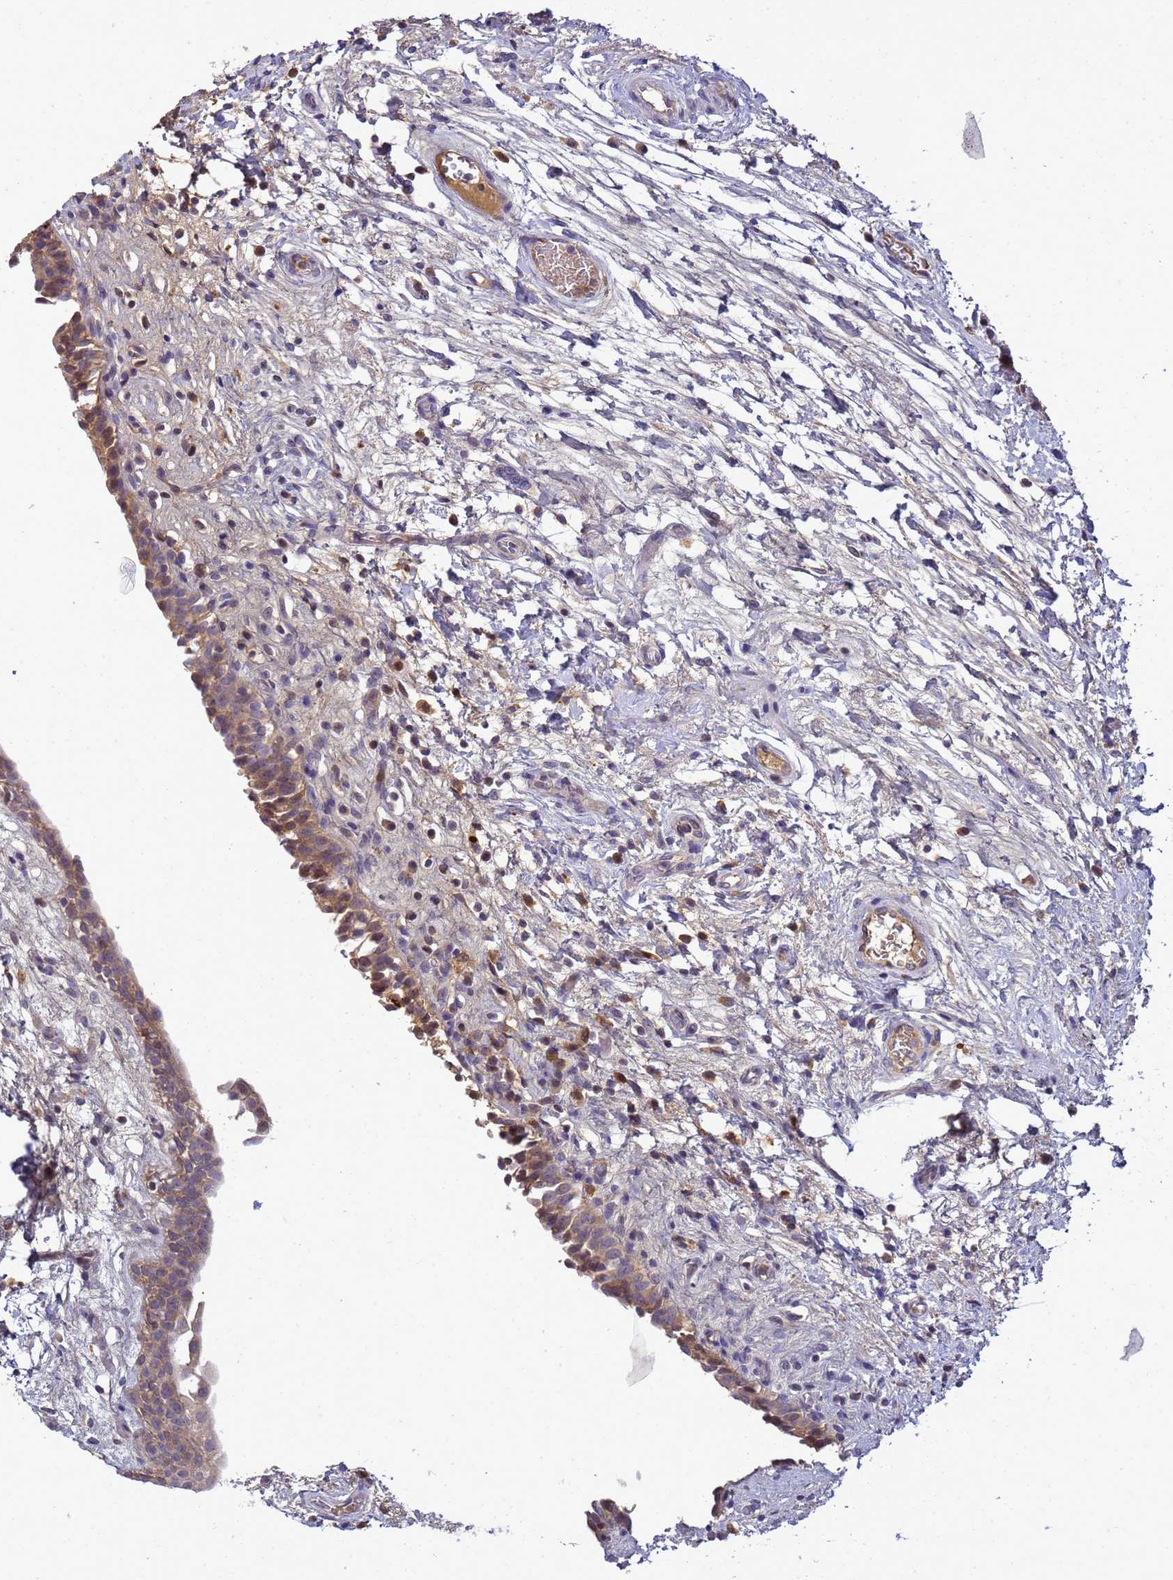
{"staining": {"intensity": "weak", "quantity": "25%-75%", "location": "cytoplasmic/membranous"}, "tissue": "urinary bladder", "cell_type": "Urothelial cells", "image_type": "normal", "snomed": [{"axis": "morphology", "description": "Normal tissue, NOS"}, {"axis": "topography", "description": "Urinary bladder"}], "caption": "A high-resolution histopathology image shows immunohistochemistry (IHC) staining of benign urinary bladder, which reveals weak cytoplasmic/membranous expression in approximately 25%-75% of urothelial cells.", "gene": "TMEM74B", "patient": {"sex": "male", "age": 83}}